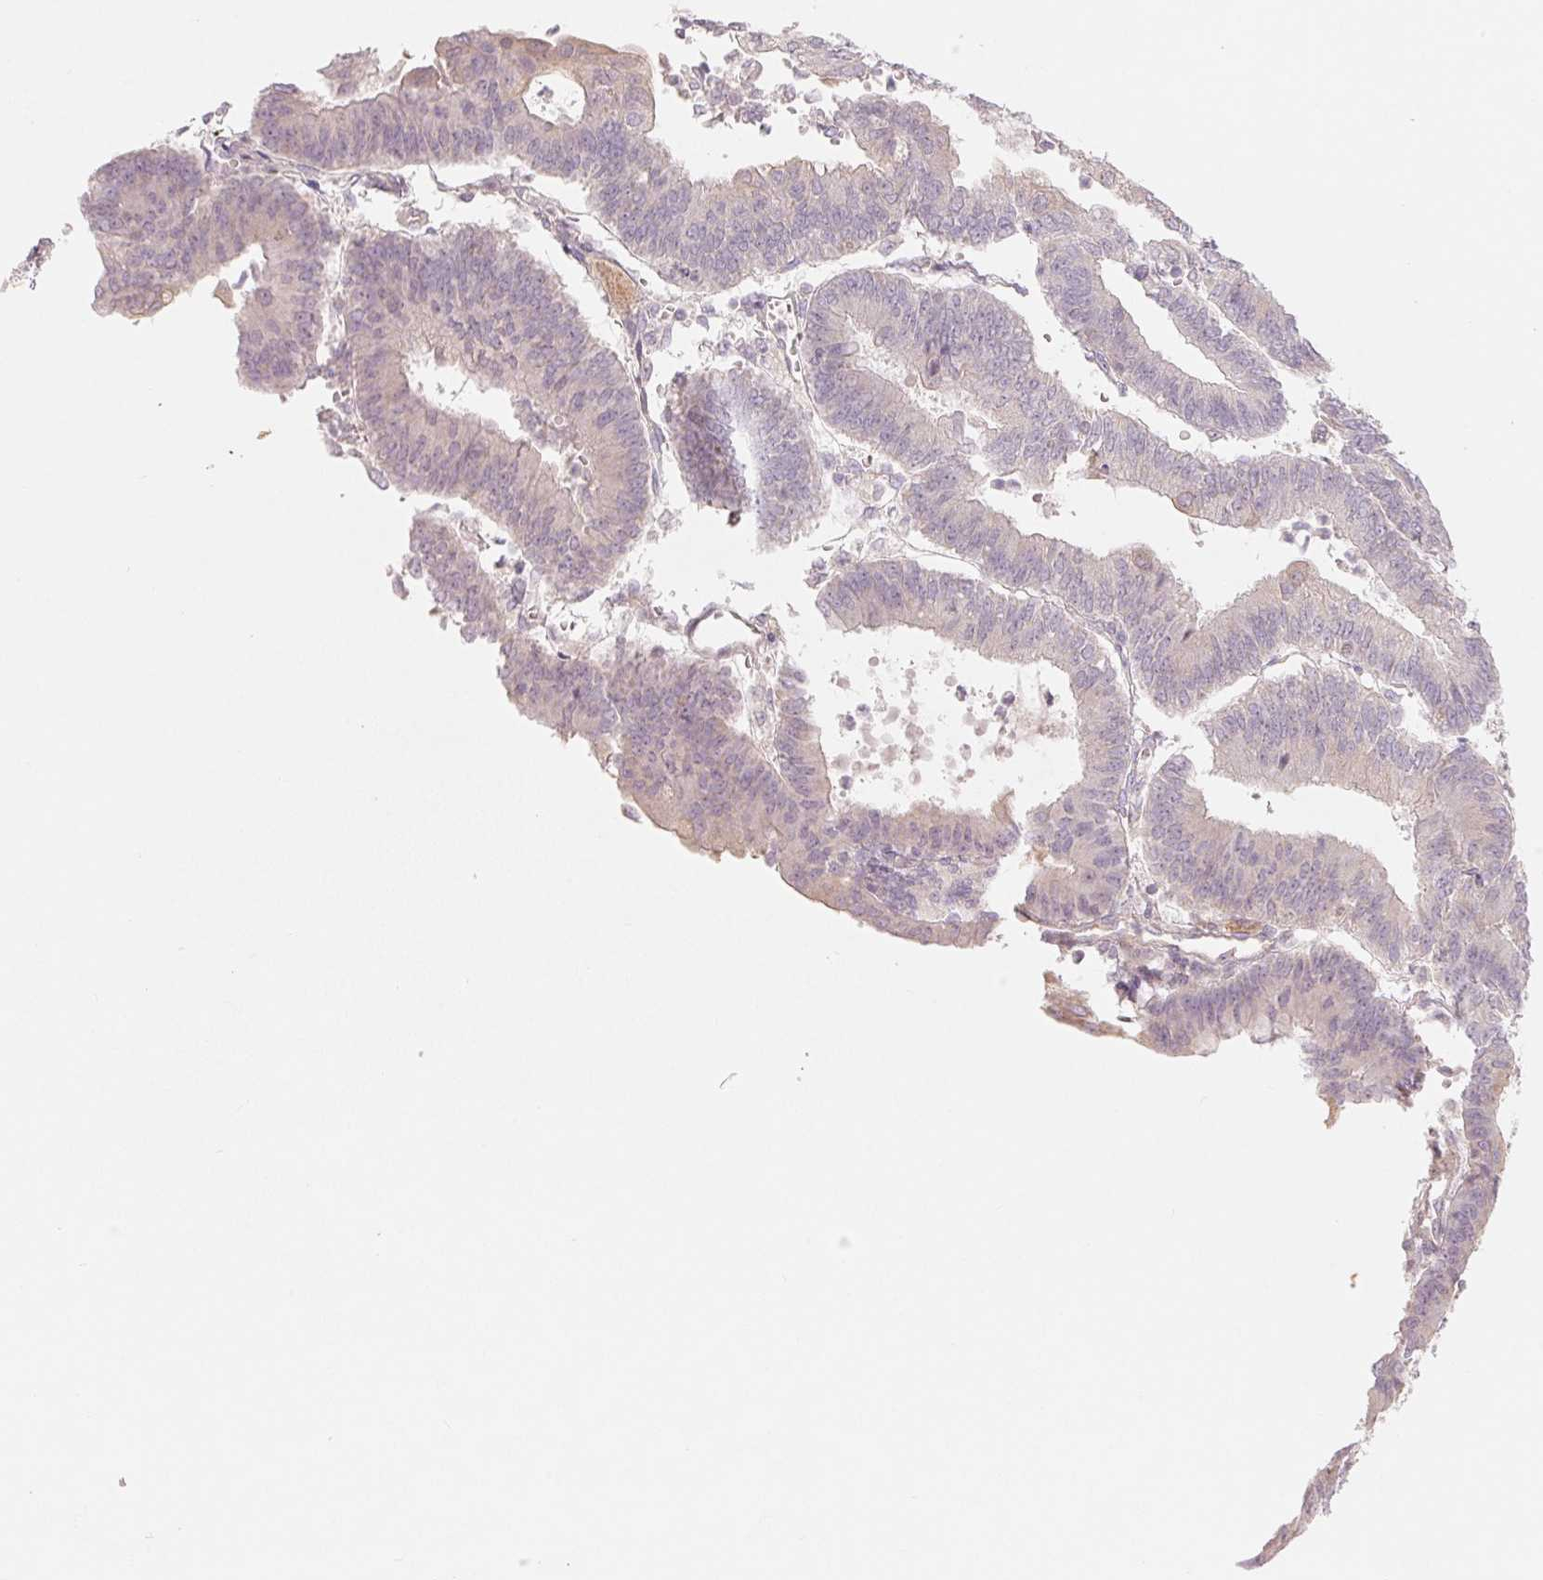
{"staining": {"intensity": "negative", "quantity": "none", "location": "none"}, "tissue": "endometrial cancer", "cell_type": "Tumor cells", "image_type": "cancer", "snomed": [{"axis": "morphology", "description": "Adenocarcinoma, NOS"}, {"axis": "topography", "description": "Endometrium"}], "caption": "This is an immunohistochemistry micrograph of endometrial cancer (adenocarcinoma). There is no staining in tumor cells.", "gene": "DENND2C", "patient": {"sex": "female", "age": 65}}